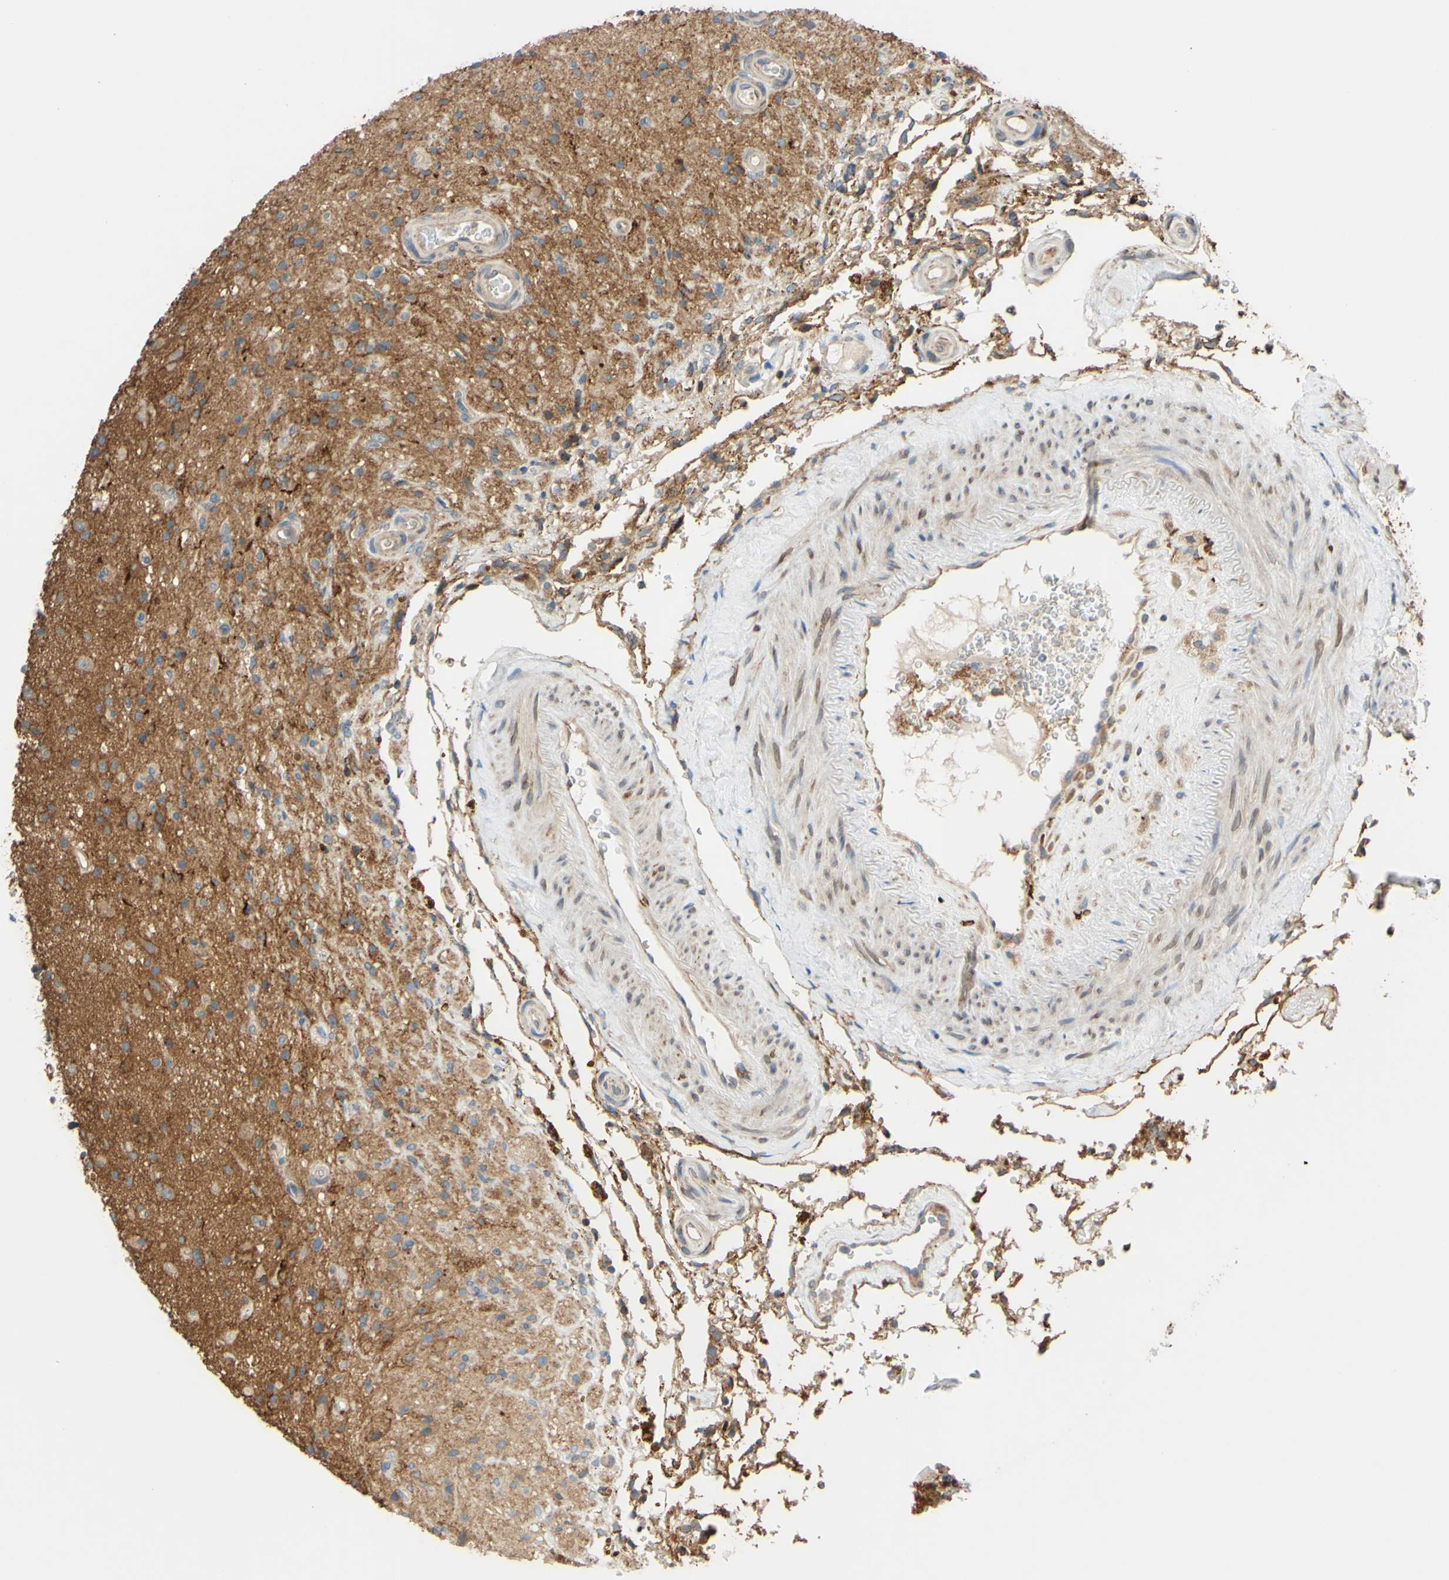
{"staining": {"intensity": "weak", "quantity": ">75%", "location": "cytoplasmic/membranous"}, "tissue": "glioma", "cell_type": "Tumor cells", "image_type": "cancer", "snomed": [{"axis": "morphology", "description": "Glioma, malignant, High grade"}, {"axis": "topography", "description": "Brain"}], "caption": "IHC photomicrograph of high-grade glioma (malignant) stained for a protein (brown), which reveals low levels of weak cytoplasmic/membranous positivity in approximately >75% of tumor cells.", "gene": "POR", "patient": {"sex": "male", "age": 33}}